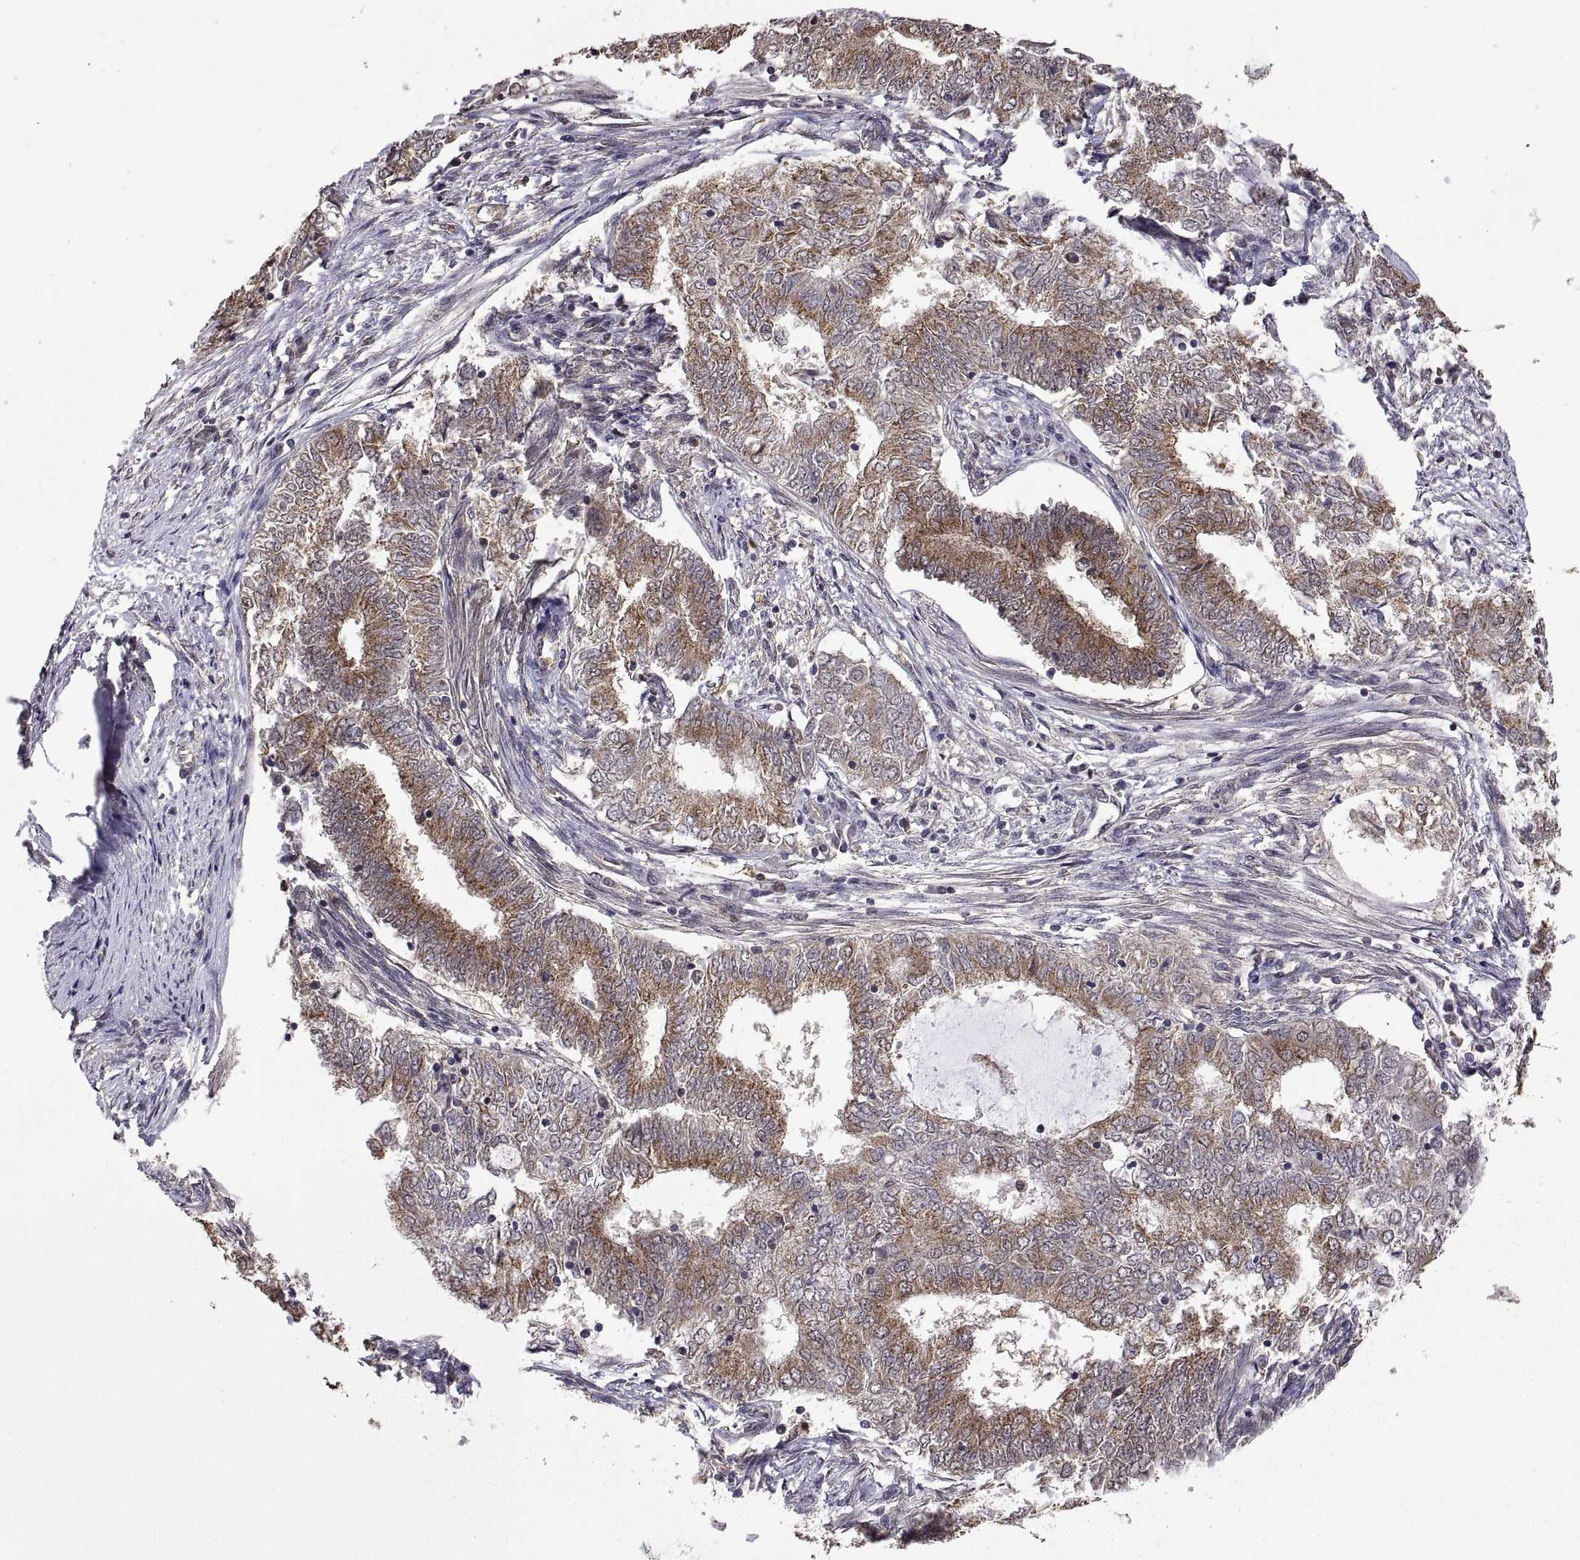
{"staining": {"intensity": "weak", "quantity": ">75%", "location": "cytoplasmic/membranous"}, "tissue": "endometrial cancer", "cell_type": "Tumor cells", "image_type": "cancer", "snomed": [{"axis": "morphology", "description": "Adenocarcinoma, NOS"}, {"axis": "topography", "description": "Endometrium"}], "caption": "A micrograph of human endometrial cancer stained for a protein displays weak cytoplasmic/membranous brown staining in tumor cells. (DAB IHC with brightfield microscopy, high magnification).", "gene": "ZNRF2", "patient": {"sex": "female", "age": 62}}